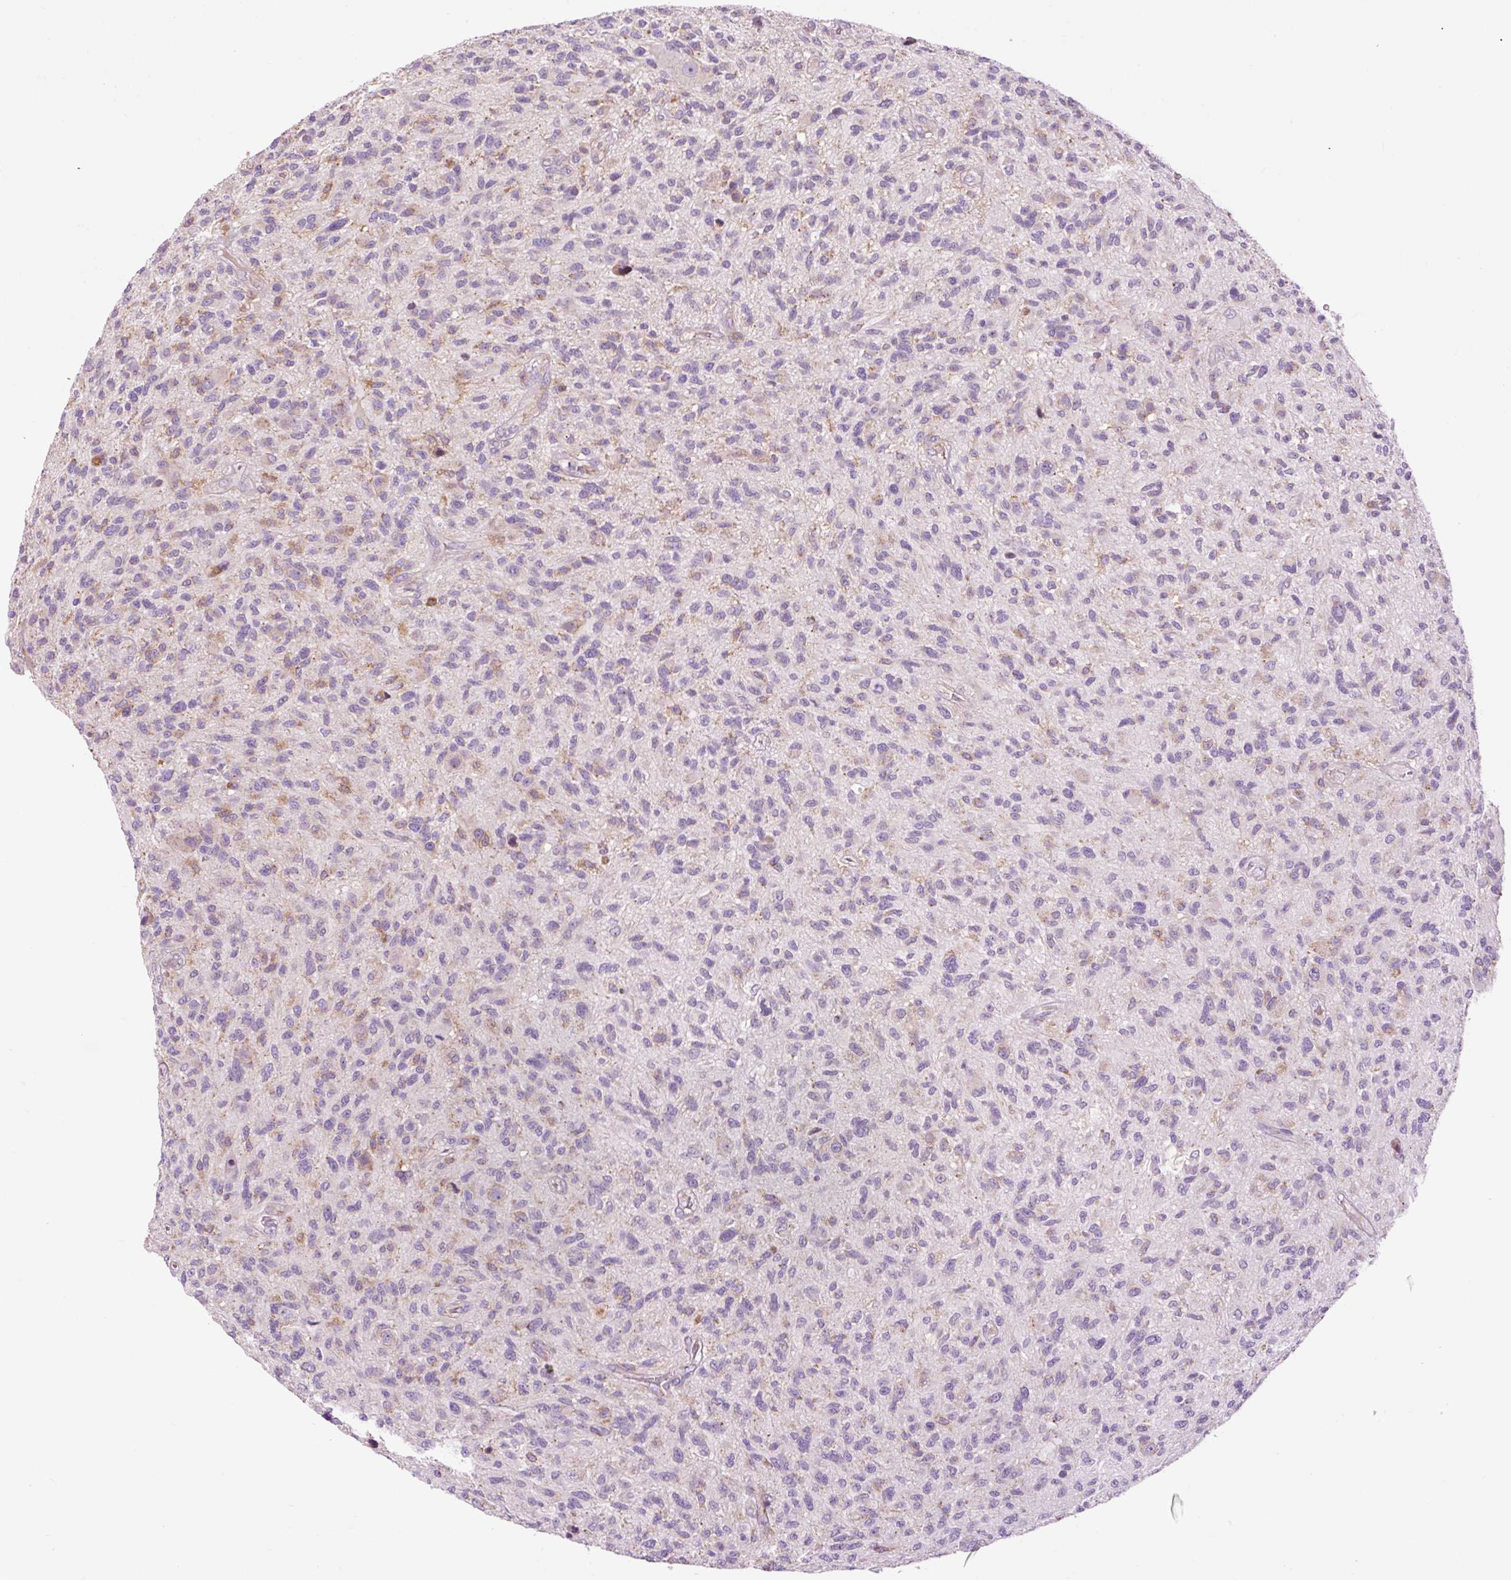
{"staining": {"intensity": "weak", "quantity": "<25%", "location": "cytoplasmic/membranous"}, "tissue": "glioma", "cell_type": "Tumor cells", "image_type": "cancer", "snomed": [{"axis": "morphology", "description": "Glioma, malignant, High grade"}, {"axis": "topography", "description": "Brain"}], "caption": "An IHC image of malignant glioma (high-grade) is shown. There is no staining in tumor cells of malignant glioma (high-grade). (DAB immunohistochemistry with hematoxylin counter stain).", "gene": "CD83", "patient": {"sex": "male", "age": 47}}